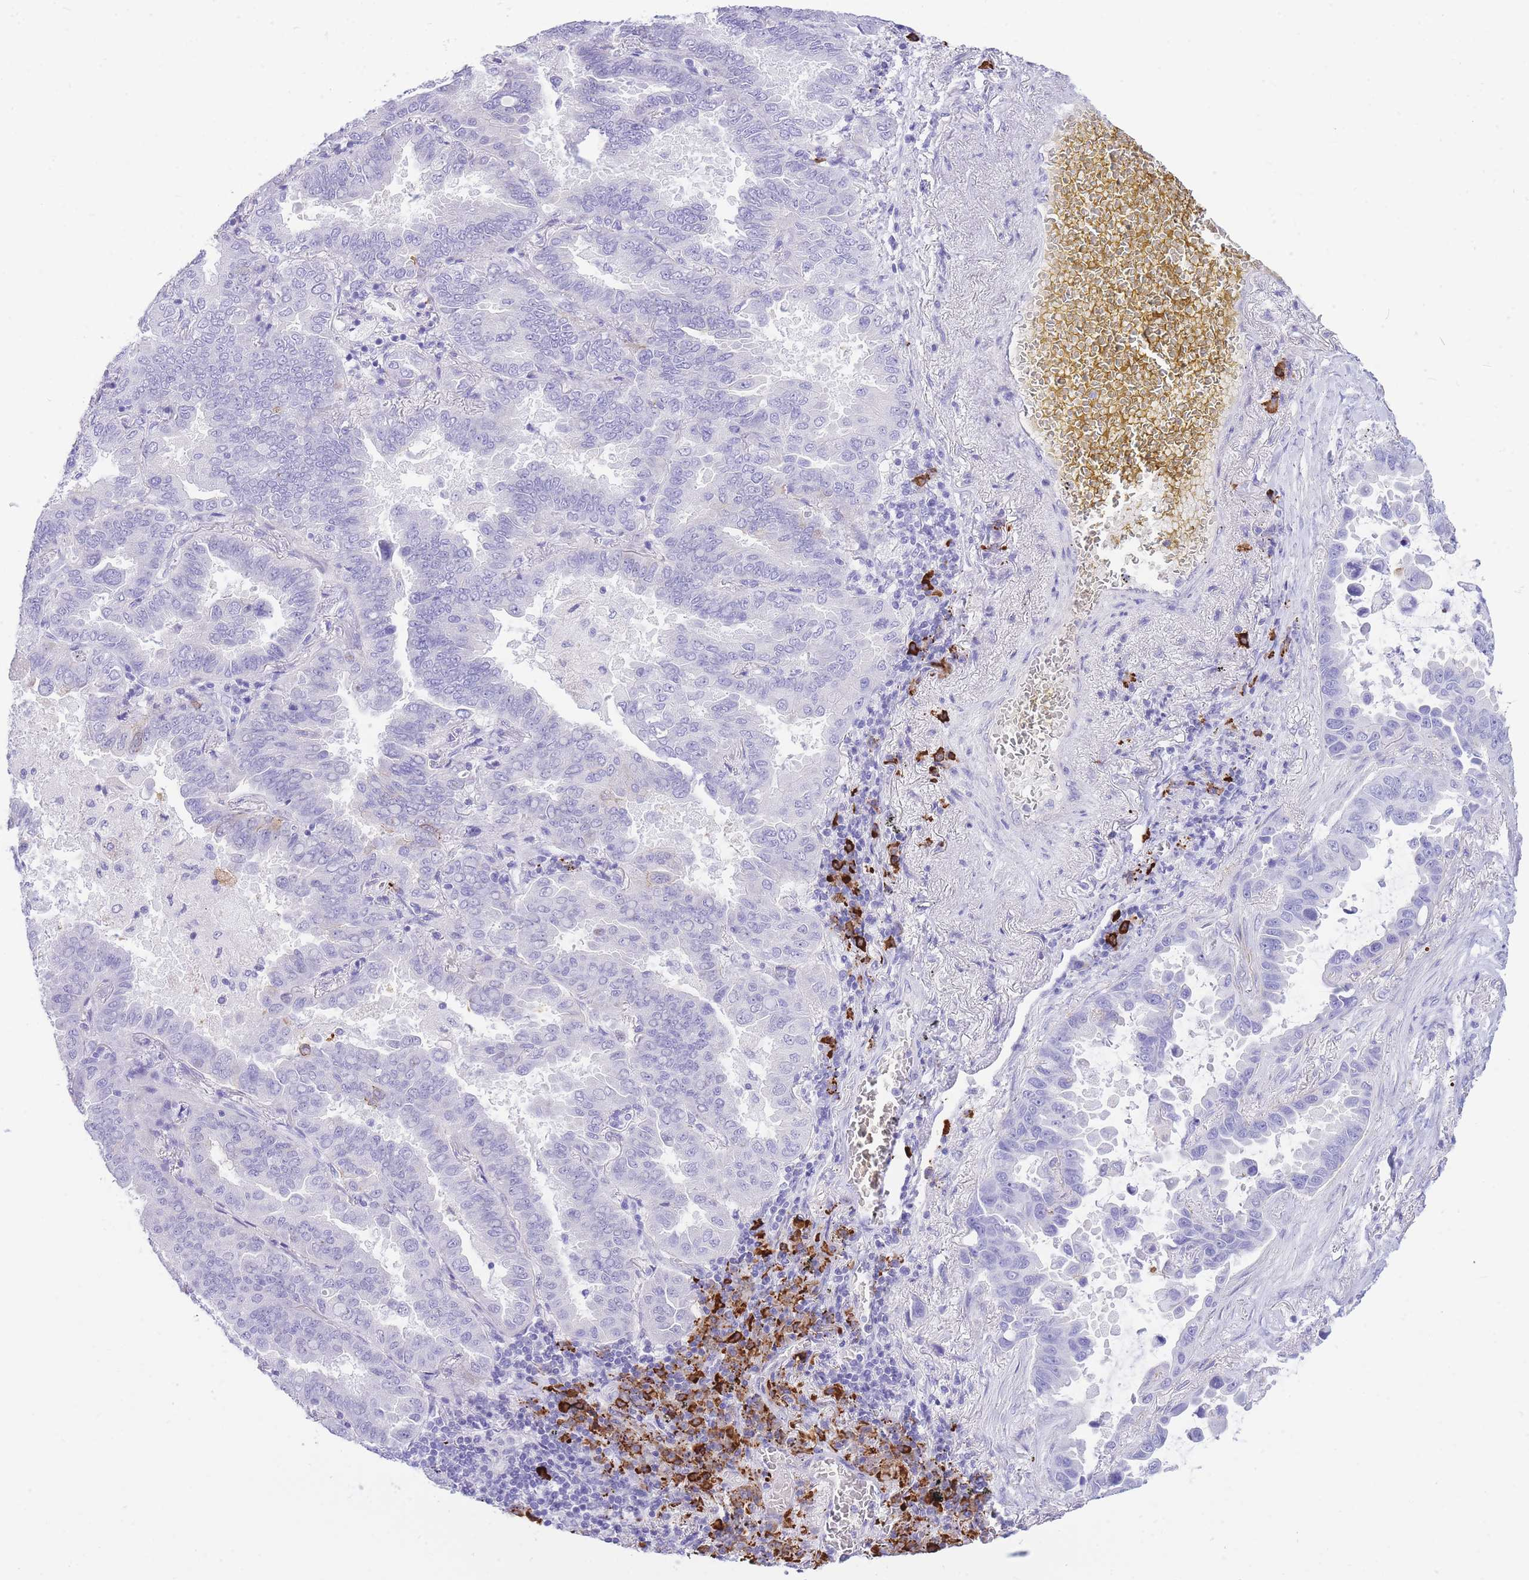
{"staining": {"intensity": "negative", "quantity": "none", "location": "none"}, "tissue": "lung cancer", "cell_type": "Tumor cells", "image_type": "cancer", "snomed": [{"axis": "morphology", "description": "Adenocarcinoma, NOS"}, {"axis": "topography", "description": "Lung"}], "caption": "Immunohistochemistry (IHC) micrograph of neoplastic tissue: human lung cancer (adenocarcinoma) stained with DAB shows no significant protein expression in tumor cells.", "gene": "ZFP62", "patient": {"sex": "male", "age": 64}}